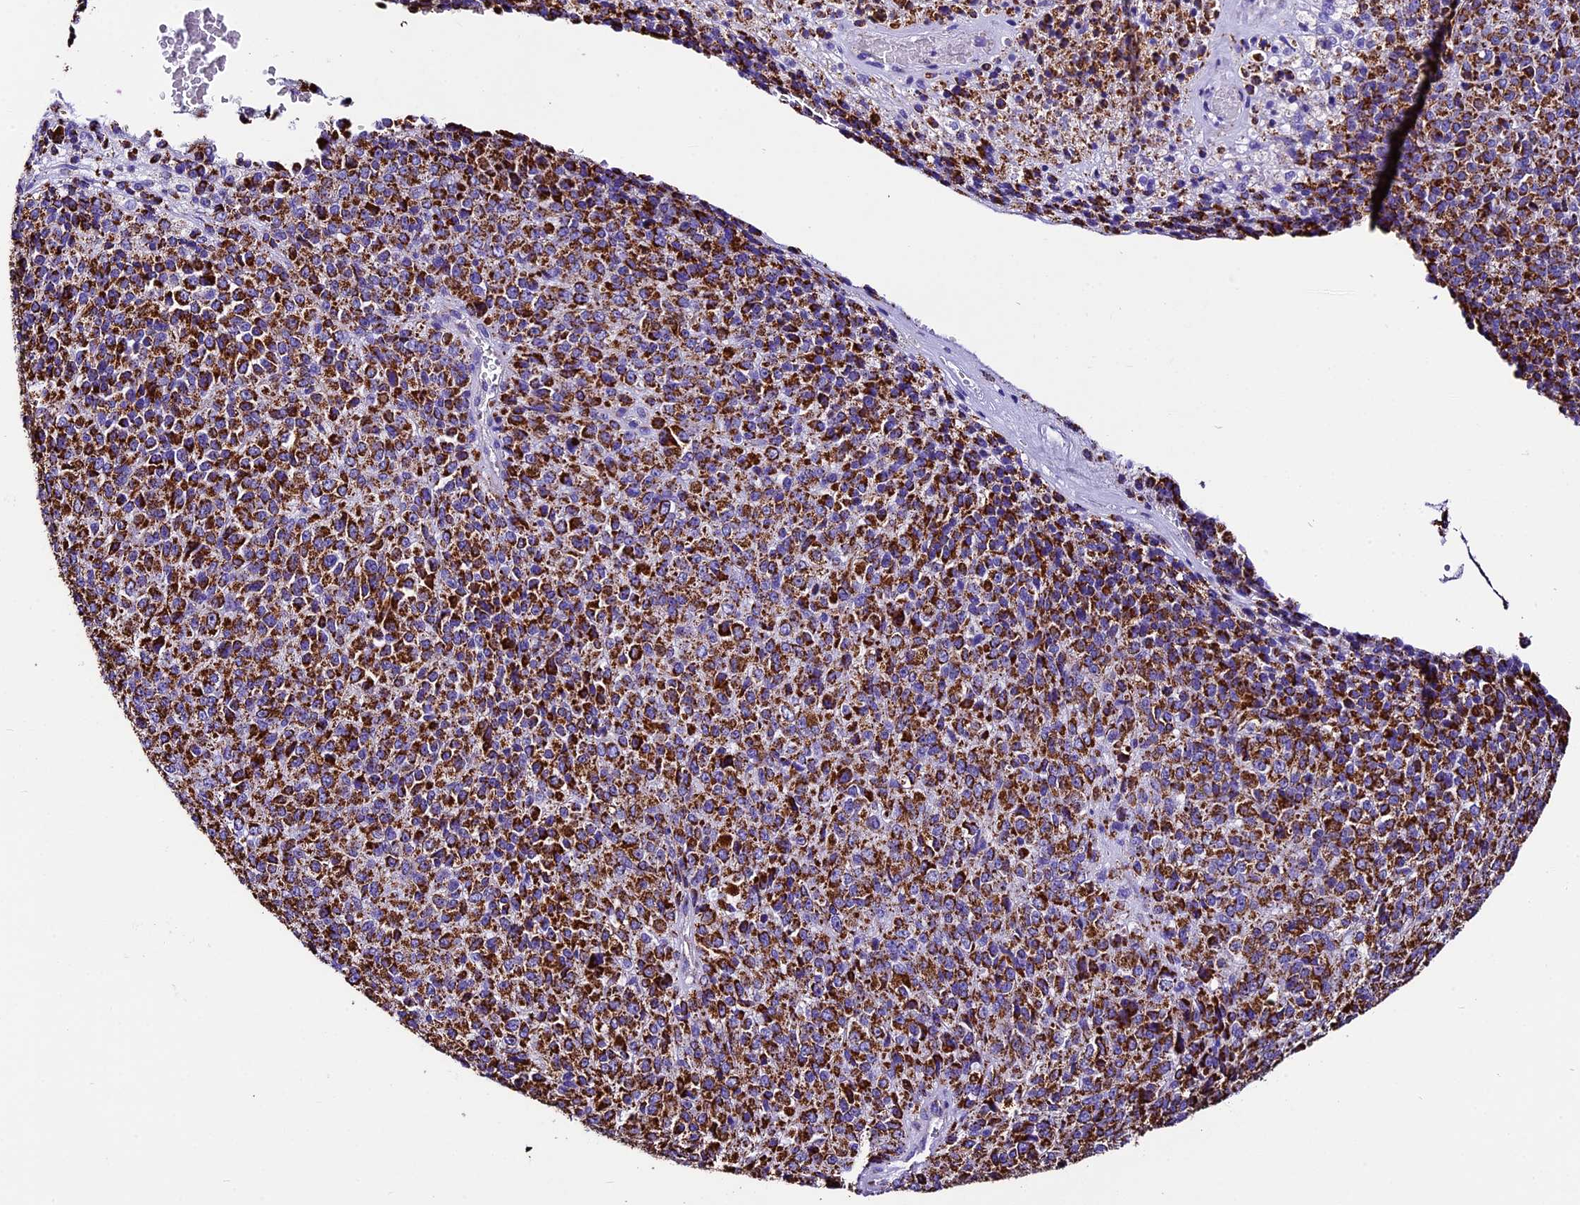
{"staining": {"intensity": "strong", "quantity": ">75%", "location": "cytoplasmic/membranous"}, "tissue": "melanoma", "cell_type": "Tumor cells", "image_type": "cancer", "snomed": [{"axis": "morphology", "description": "Malignant melanoma, Metastatic site"}, {"axis": "topography", "description": "Brain"}], "caption": "Immunohistochemical staining of malignant melanoma (metastatic site) reveals strong cytoplasmic/membranous protein positivity in approximately >75% of tumor cells.", "gene": "DCAF5", "patient": {"sex": "female", "age": 56}}